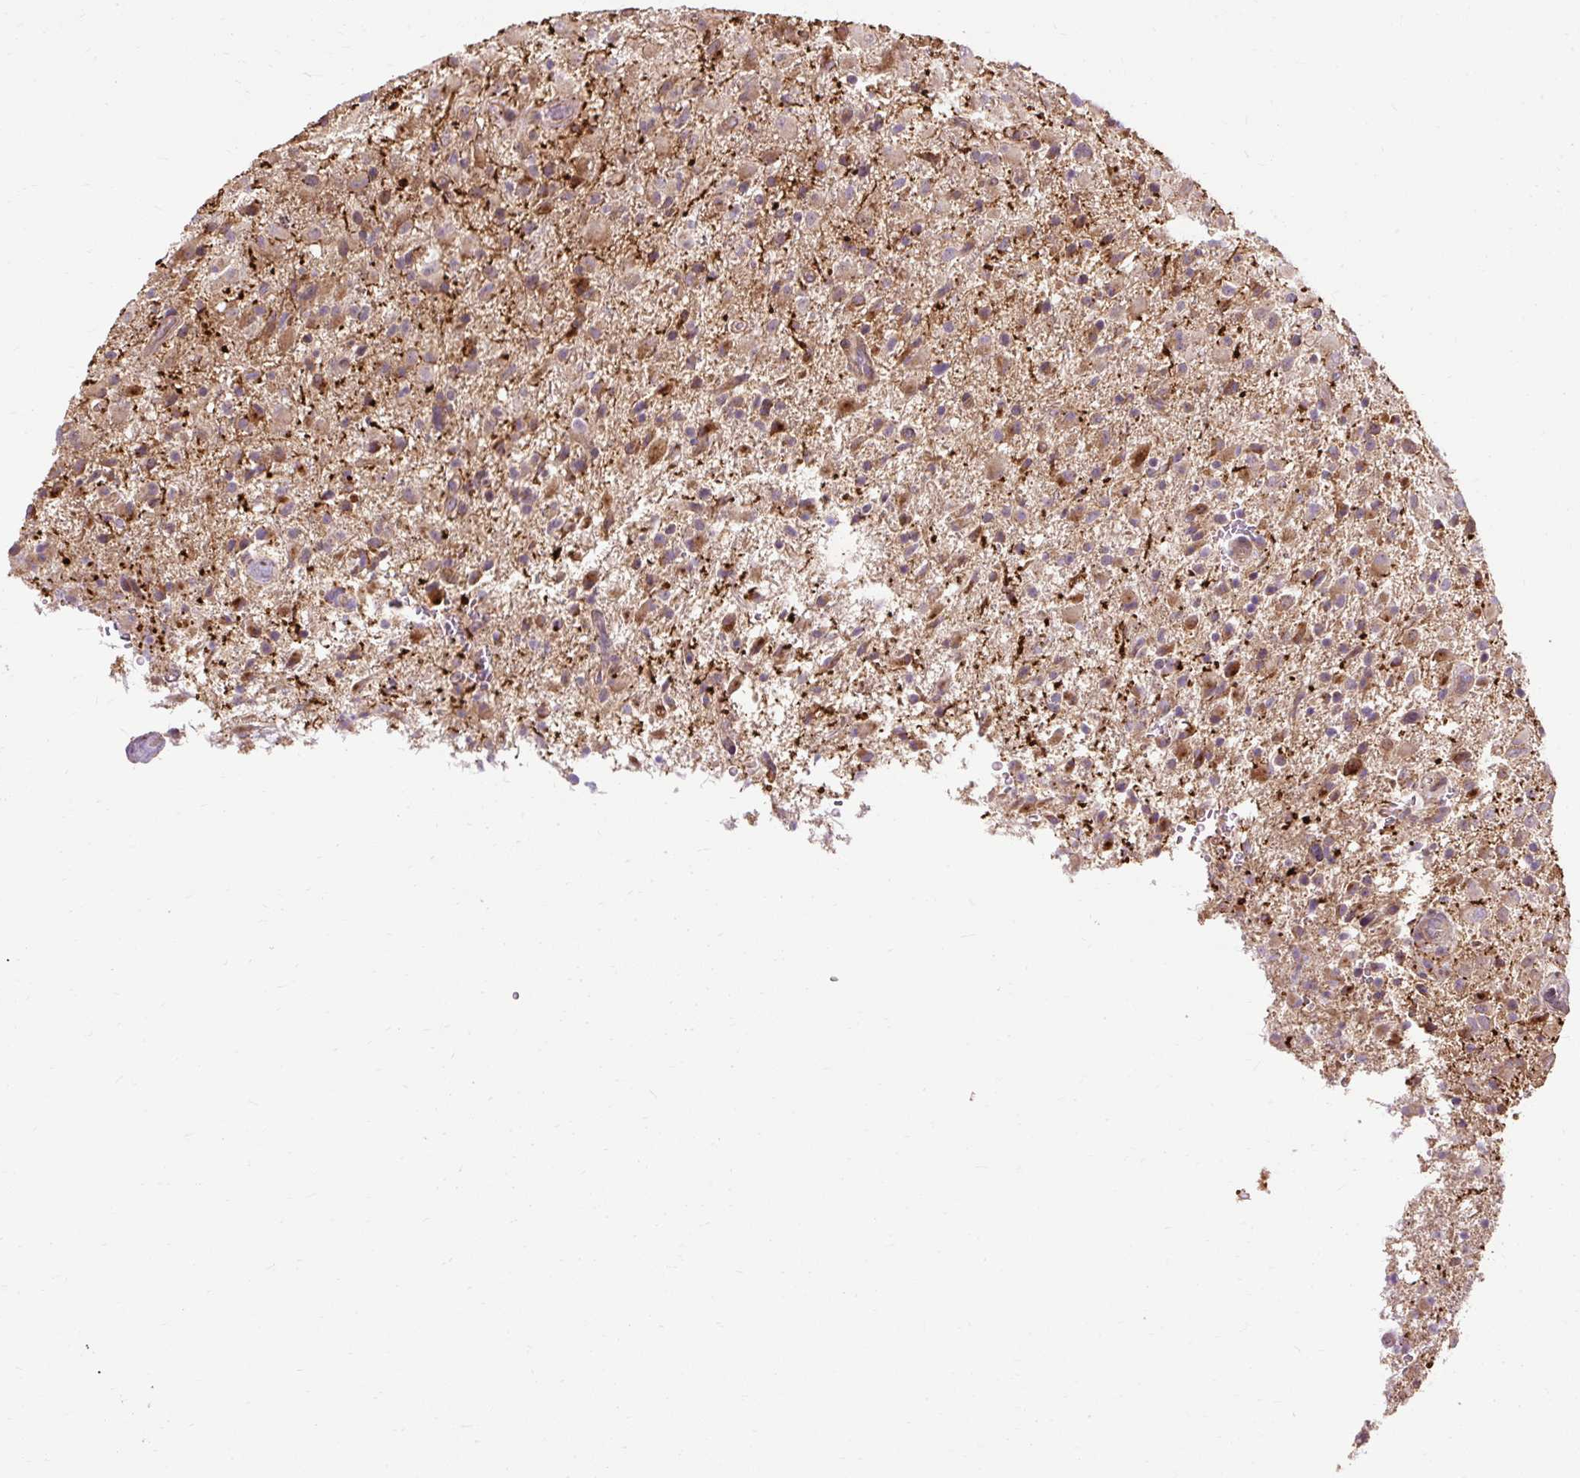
{"staining": {"intensity": "moderate", "quantity": "<25%", "location": "cytoplasmic/membranous"}, "tissue": "glioma", "cell_type": "Tumor cells", "image_type": "cancer", "snomed": [{"axis": "morphology", "description": "Glioma, malignant, Low grade"}, {"axis": "topography", "description": "Brain"}], "caption": "Glioma tissue exhibits moderate cytoplasmic/membranous expression in about <25% of tumor cells", "gene": "FLRT1", "patient": {"sex": "male", "age": 65}}